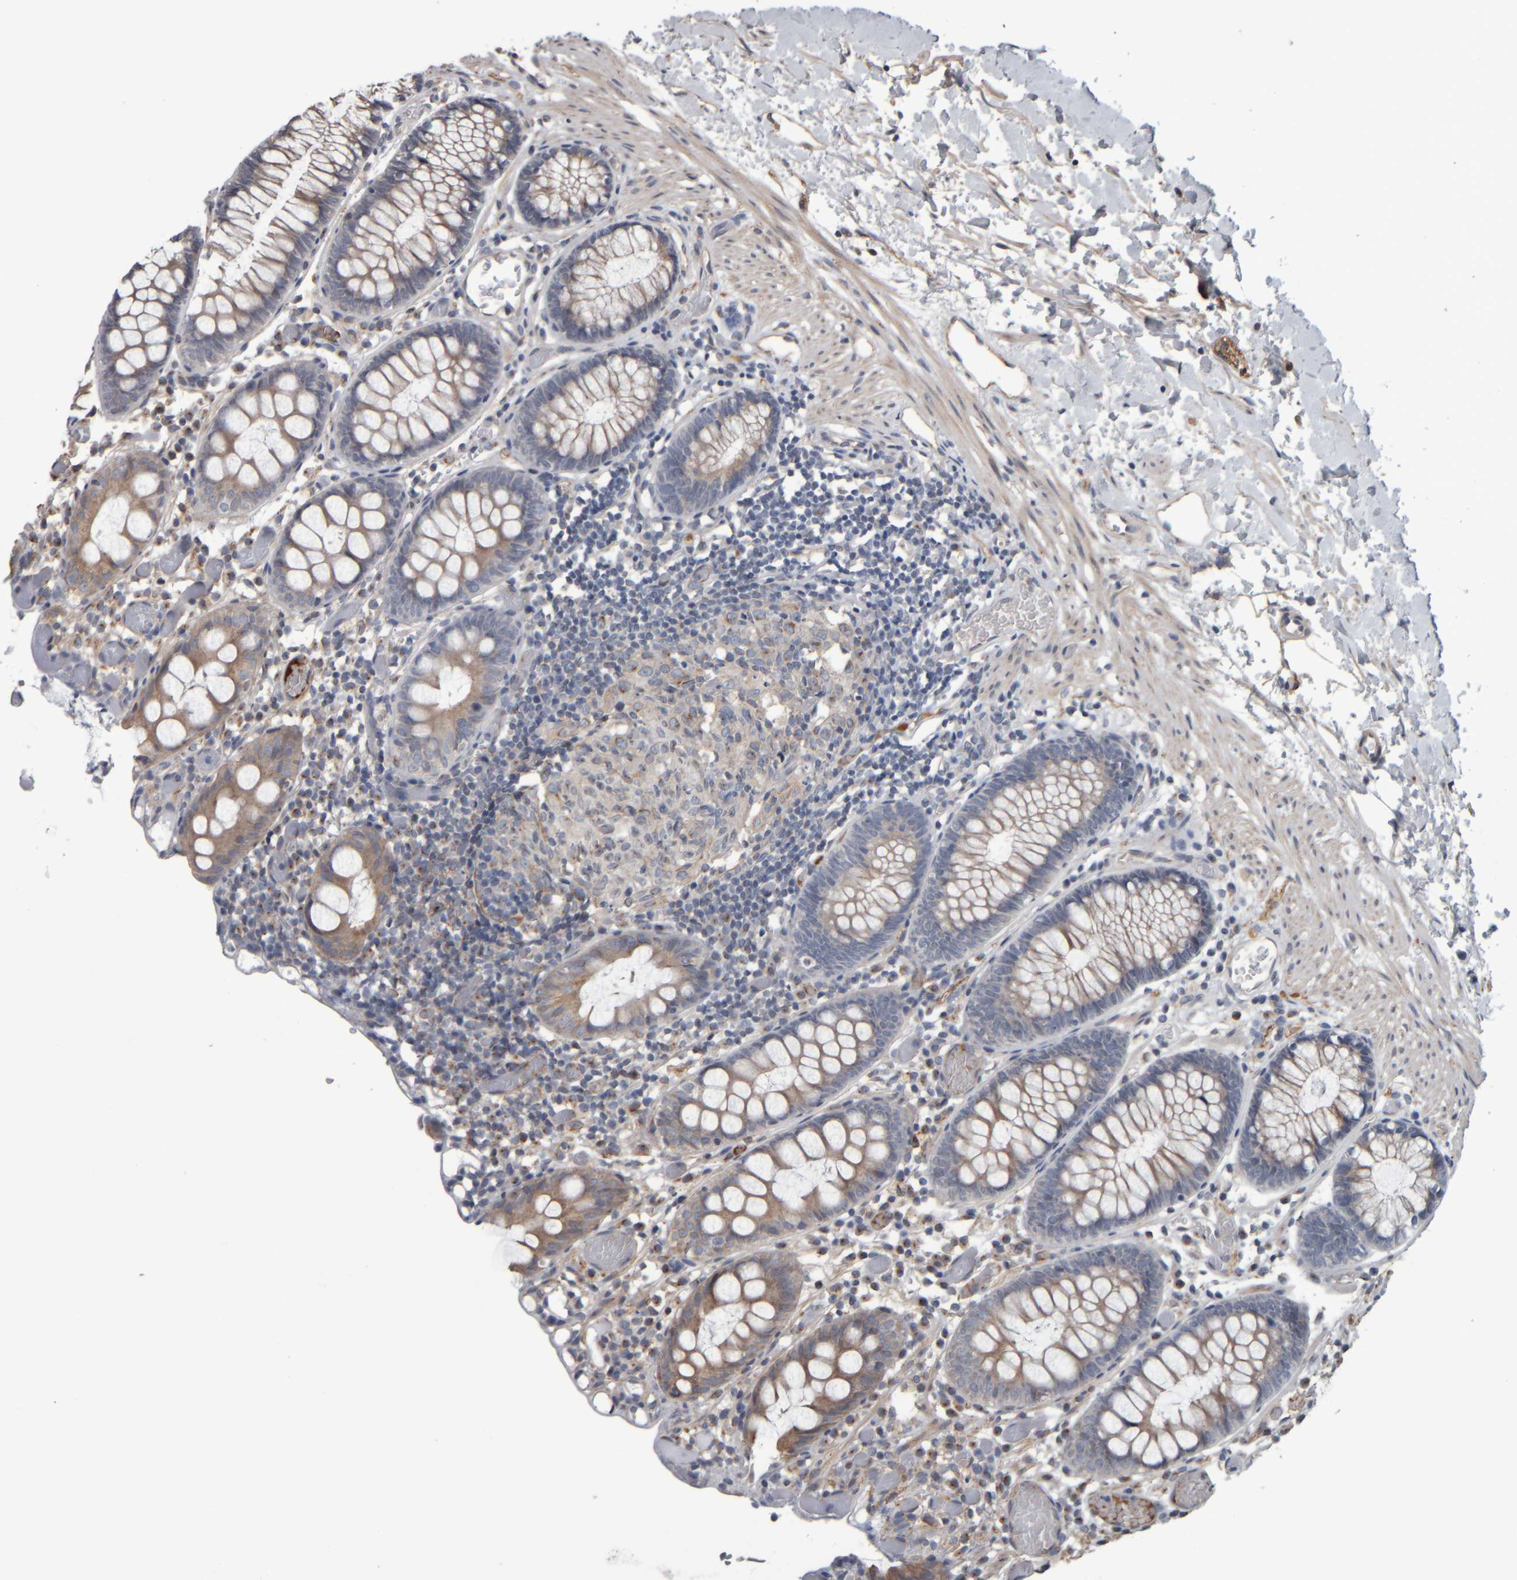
{"staining": {"intensity": "moderate", "quantity": ">75%", "location": "cytoplasmic/membranous"}, "tissue": "colon", "cell_type": "Endothelial cells", "image_type": "normal", "snomed": [{"axis": "morphology", "description": "Normal tissue, NOS"}, {"axis": "topography", "description": "Colon"}], "caption": "High-magnification brightfield microscopy of unremarkable colon stained with DAB (brown) and counterstained with hematoxylin (blue). endothelial cells exhibit moderate cytoplasmic/membranous positivity is appreciated in approximately>75% of cells.", "gene": "CAVIN4", "patient": {"sex": "male", "age": 14}}